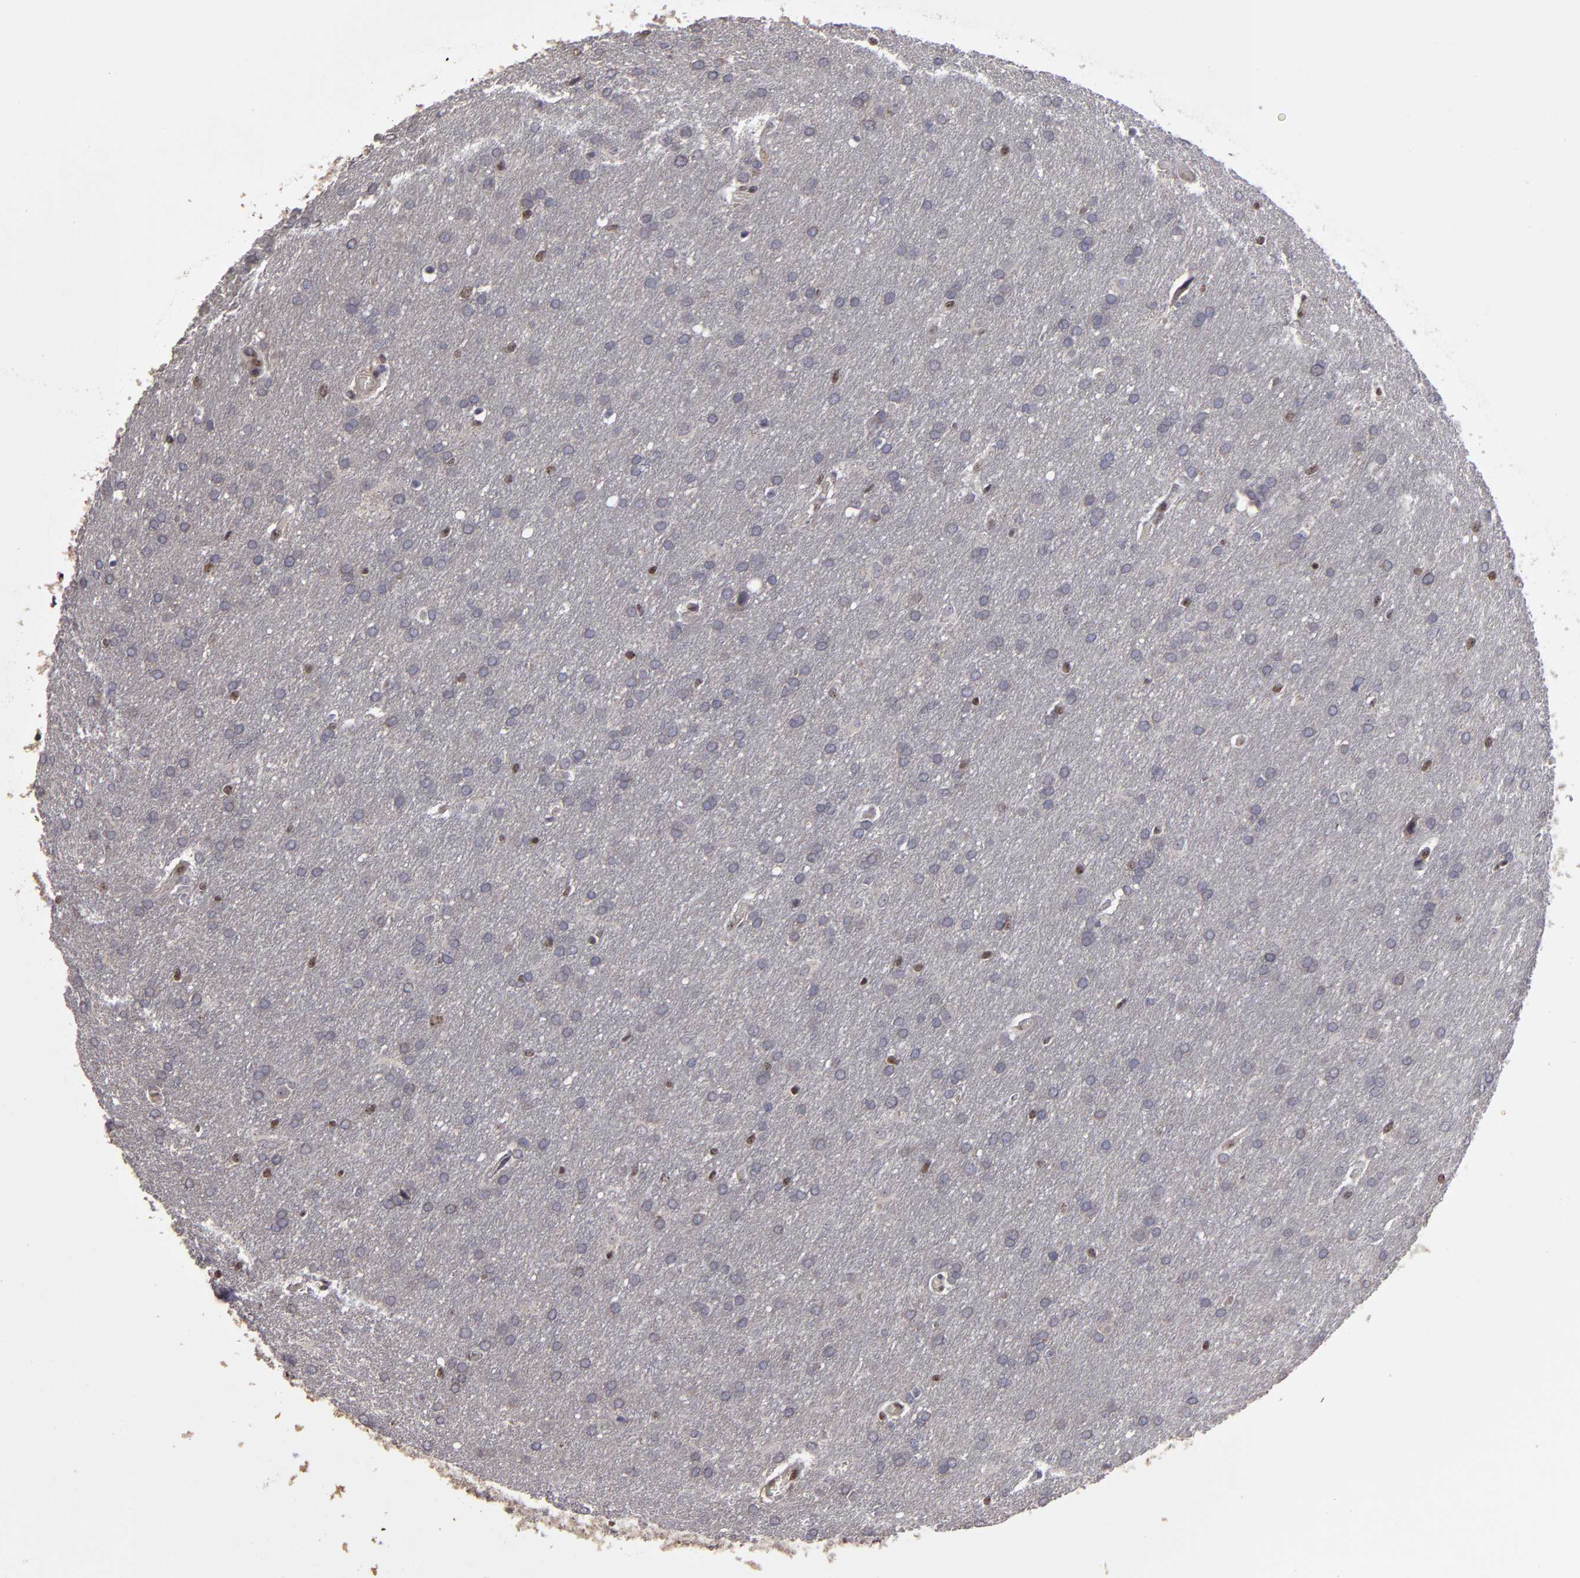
{"staining": {"intensity": "negative", "quantity": "none", "location": "none"}, "tissue": "glioma", "cell_type": "Tumor cells", "image_type": "cancer", "snomed": [{"axis": "morphology", "description": "Glioma, malignant, Low grade"}, {"axis": "topography", "description": "Brain"}], "caption": "This is an immunohistochemistry micrograph of human glioma. There is no expression in tumor cells.", "gene": "CD55", "patient": {"sex": "female", "age": 32}}